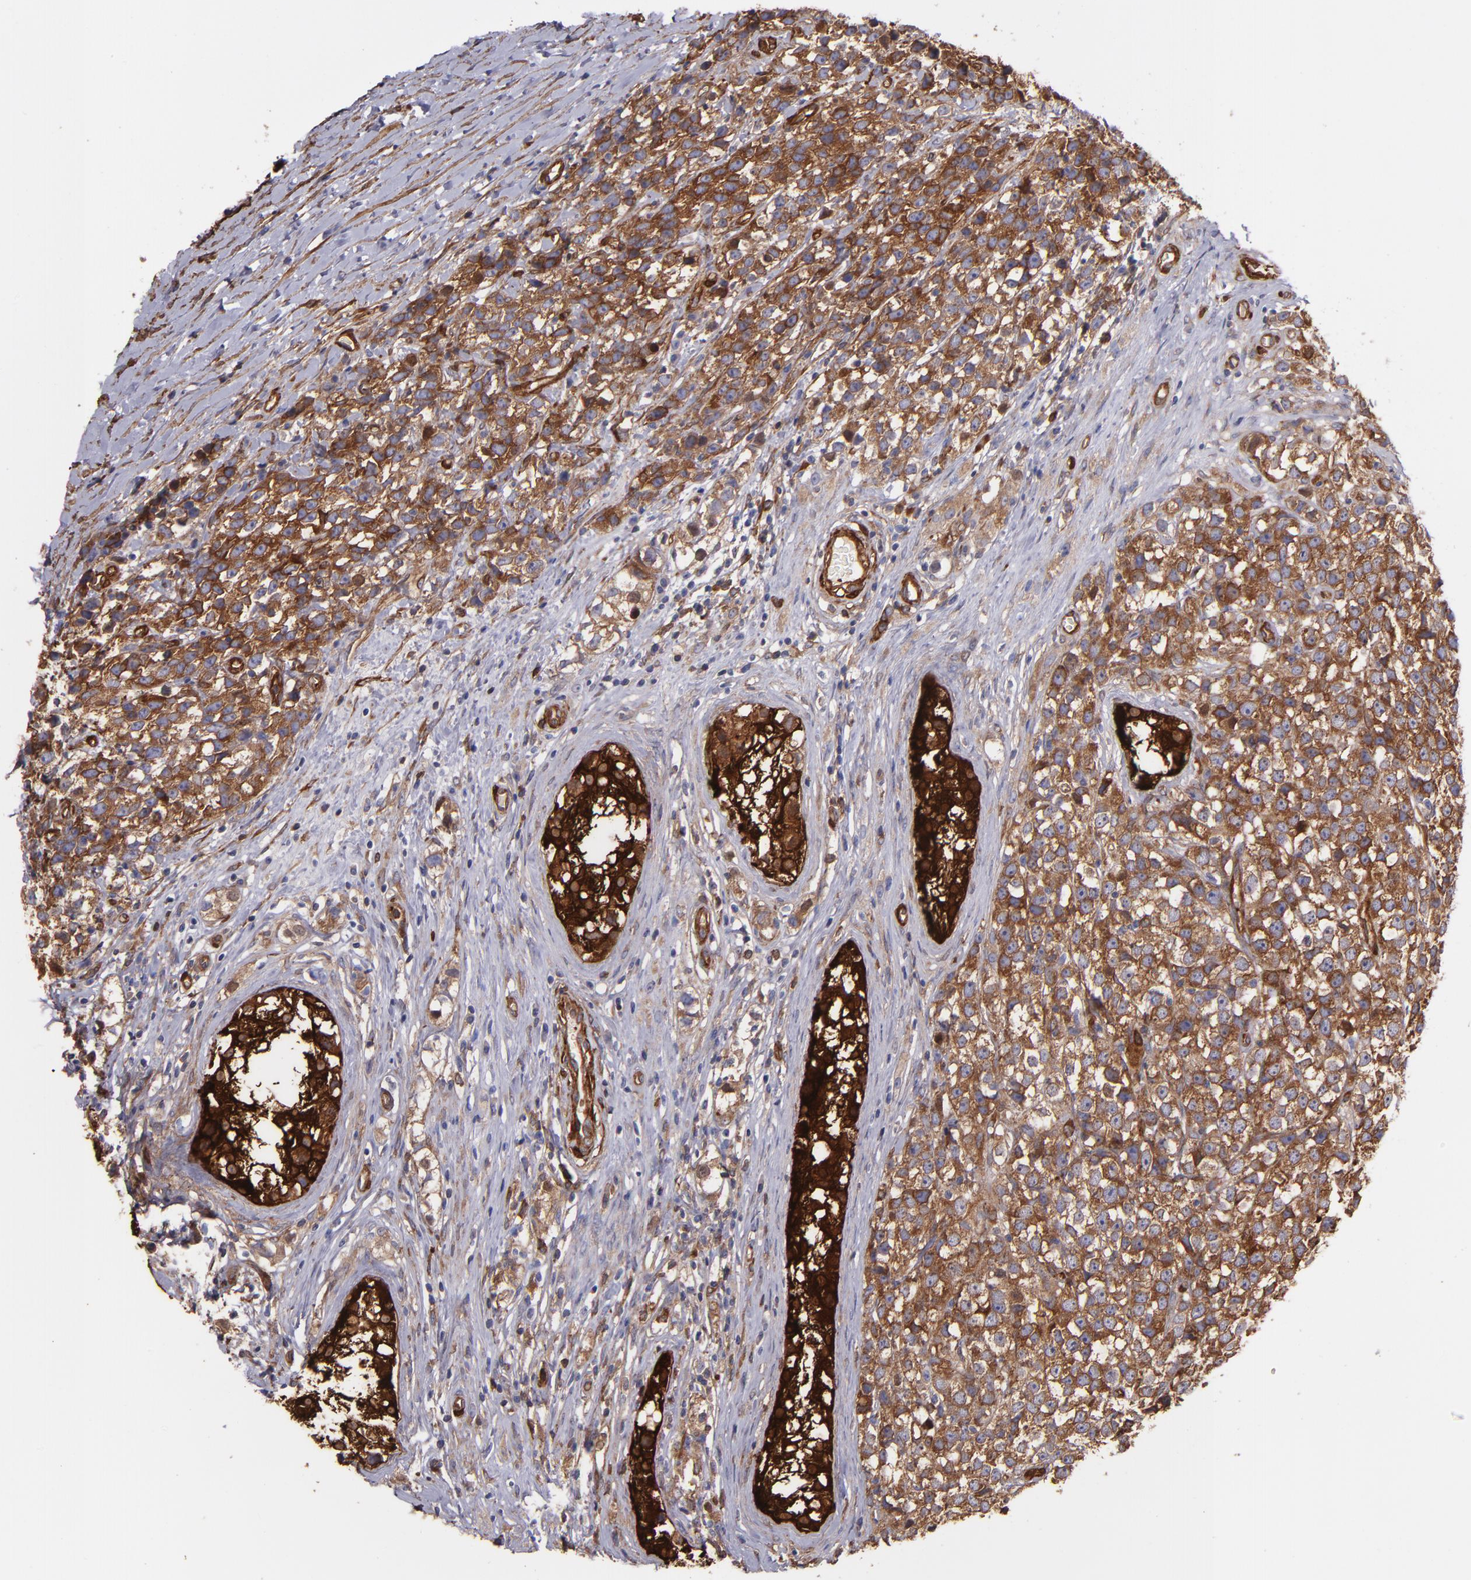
{"staining": {"intensity": "moderate", "quantity": "25%-75%", "location": "cytoplasmic/membranous"}, "tissue": "testis cancer", "cell_type": "Tumor cells", "image_type": "cancer", "snomed": [{"axis": "morphology", "description": "Seminoma, NOS"}, {"axis": "topography", "description": "Testis"}], "caption": "Immunohistochemical staining of testis cancer exhibits medium levels of moderate cytoplasmic/membranous protein expression in approximately 25%-75% of tumor cells. (DAB (3,3'-diaminobenzidine) IHC, brown staining for protein, blue staining for nuclei).", "gene": "VCL", "patient": {"sex": "male", "age": 25}}